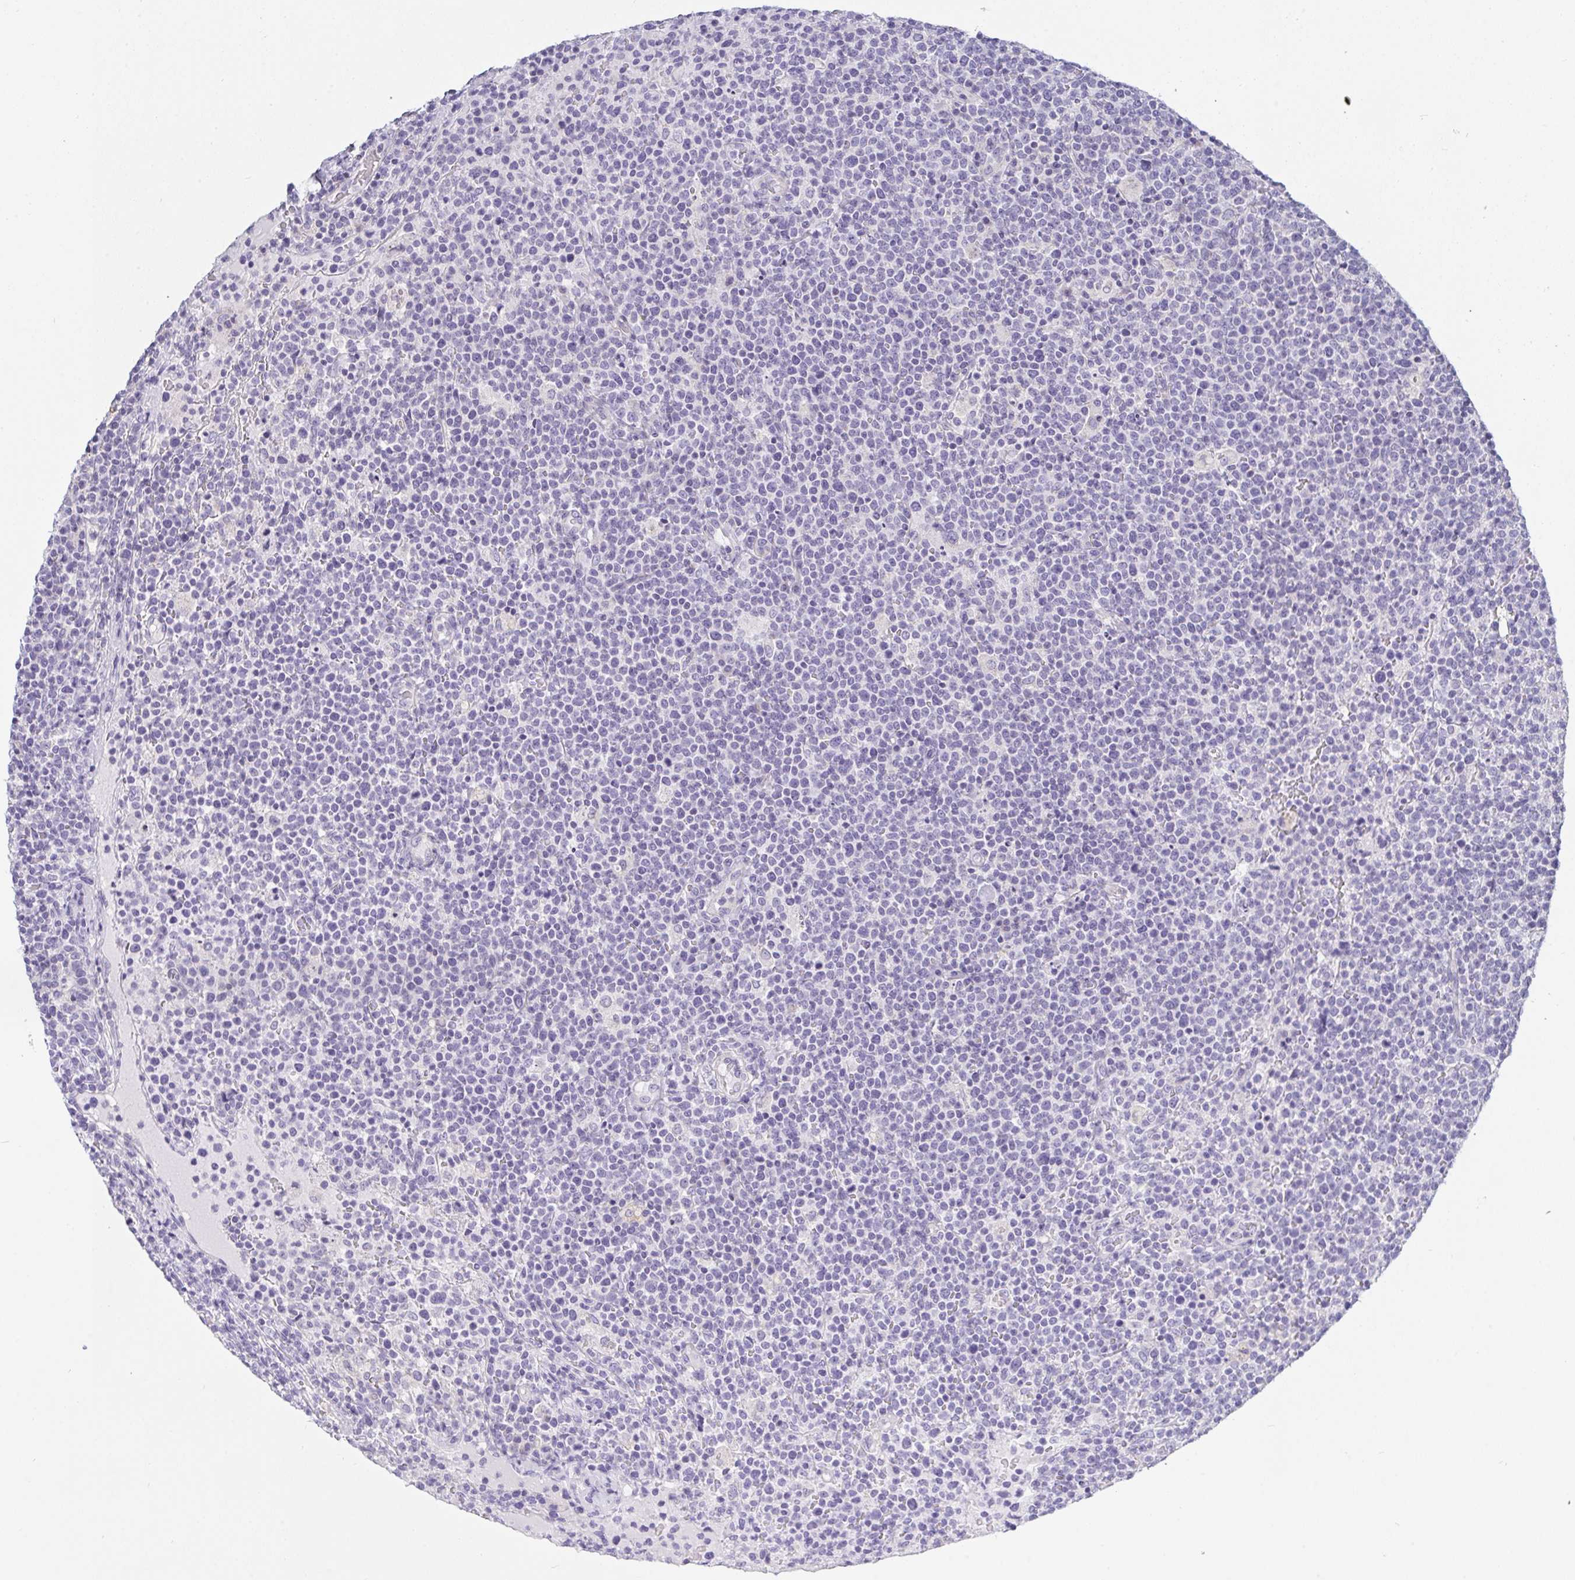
{"staining": {"intensity": "negative", "quantity": "none", "location": "none"}, "tissue": "lymphoma", "cell_type": "Tumor cells", "image_type": "cancer", "snomed": [{"axis": "morphology", "description": "Malignant lymphoma, non-Hodgkin's type, High grade"}, {"axis": "topography", "description": "Lymph node"}], "caption": "Tumor cells show no significant protein staining in lymphoma.", "gene": "GSDMB", "patient": {"sex": "male", "age": 61}}